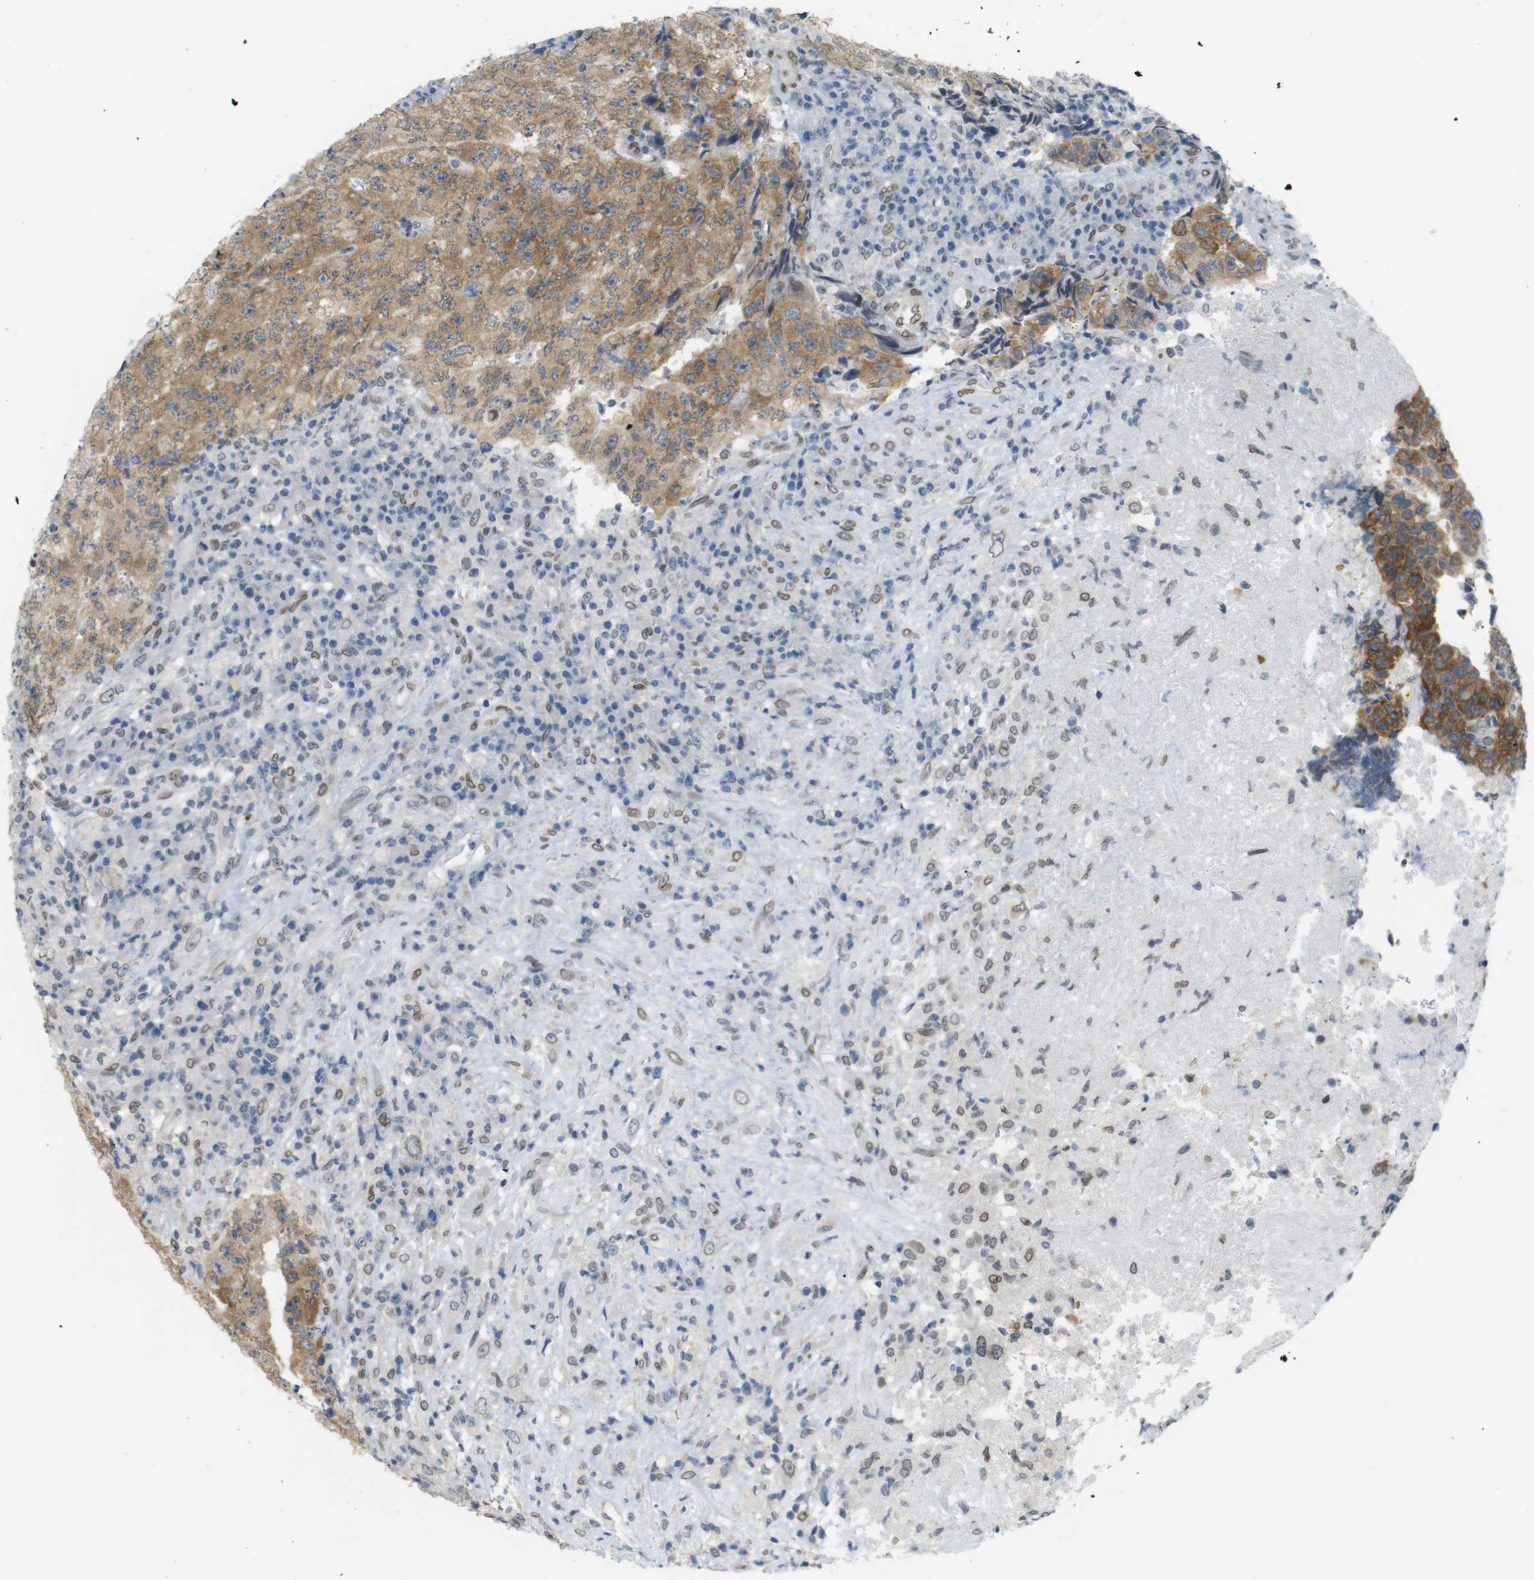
{"staining": {"intensity": "moderate", "quantity": ">75%", "location": "cytoplasmic/membranous"}, "tissue": "testis cancer", "cell_type": "Tumor cells", "image_type": "cancer", "snomed": [{"axis": "morphology", "description": "Necrosis, NOS"}, {"axis": "morphology", "description": "Carcinoma, Embryonal, NOS"}, {"axis": "topography", "description": "Testis"}], "caption": "Protein staining demonstrates moderate cytoplasmic/membranous positivity in approximately >75% of tumor cells in testis cancer. Immunohistochemistry (ihc) stains the protein in brown and the nuclei are stained blue.", "gene": "ARL6IP6", "patient": {"sex": "male", "age": 19}}